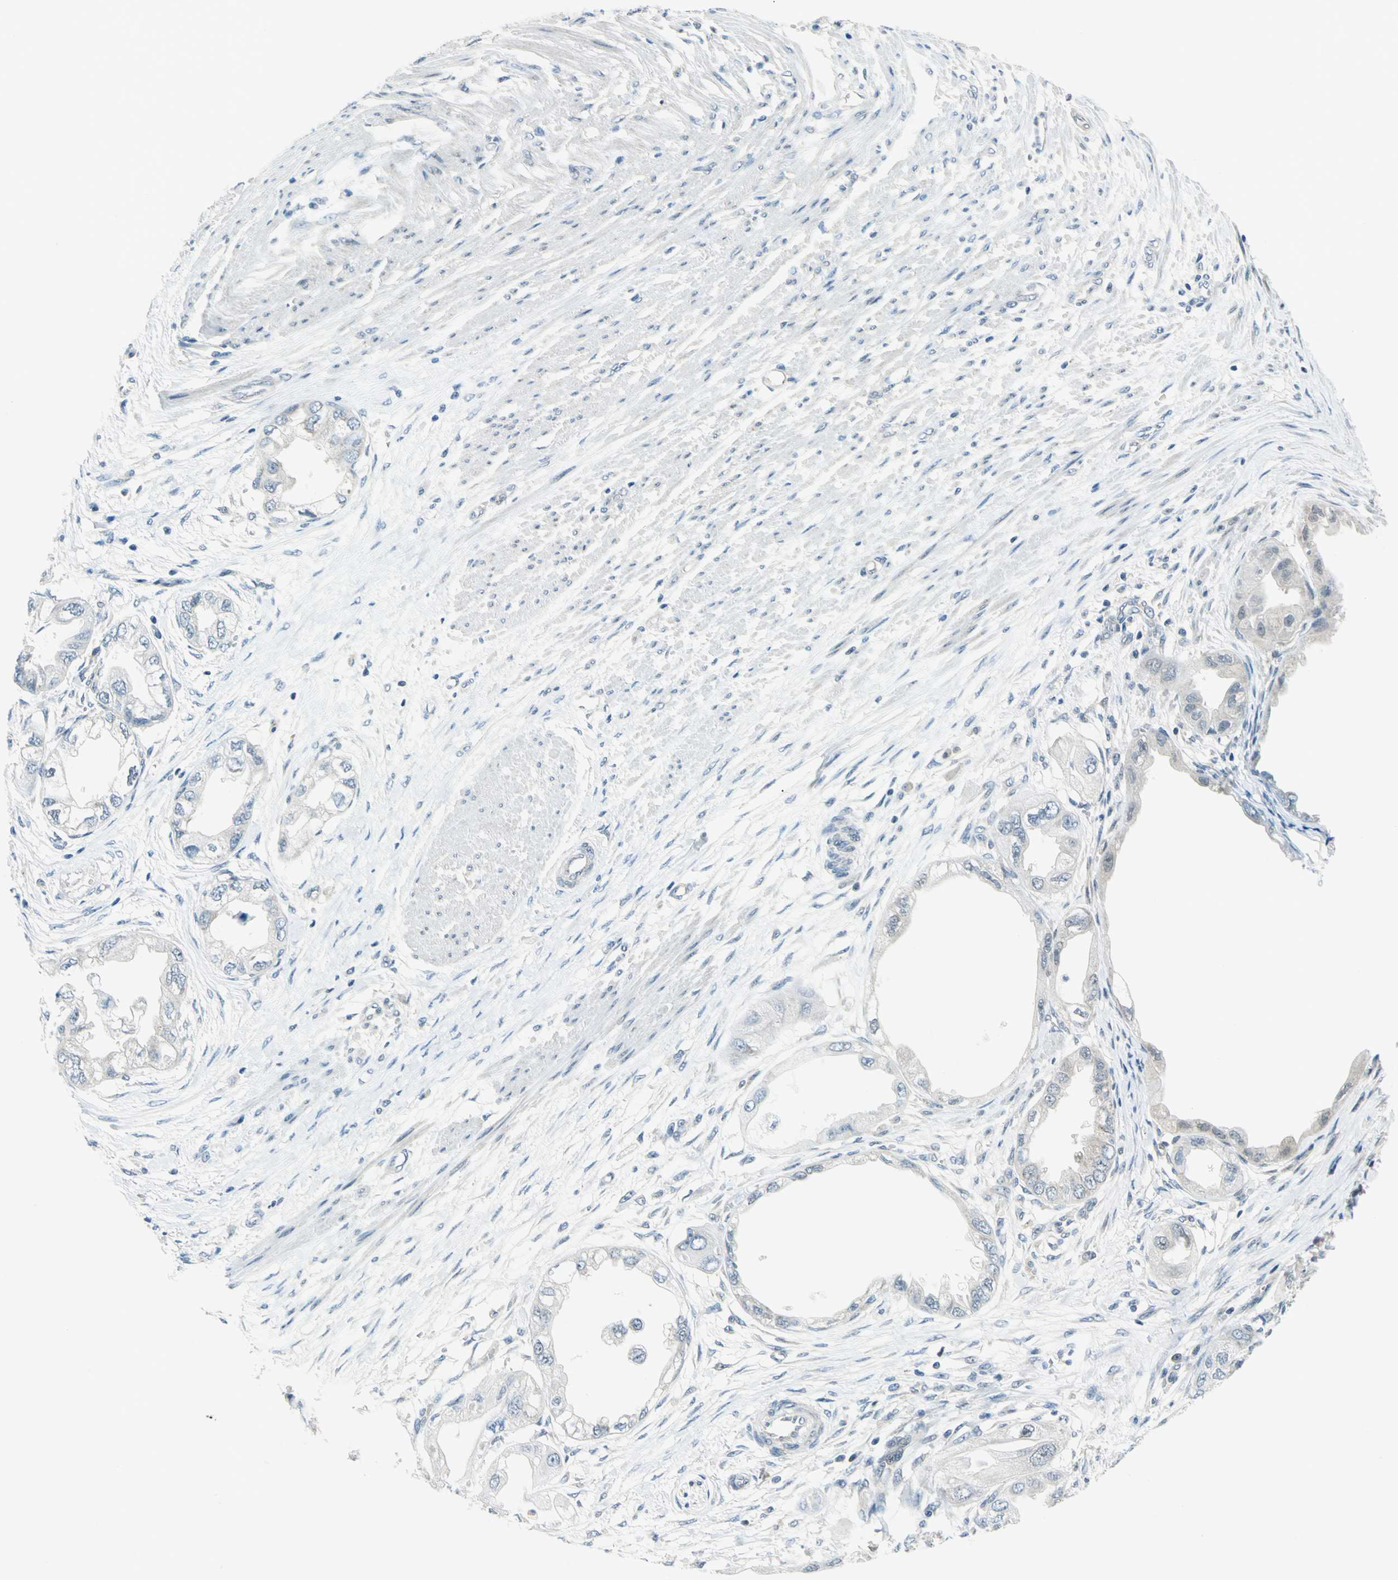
{"staining": {"intensity": "negative", "quantity": "none", "location": "none"}, "tissue": "endometrial cancer", "cell_type": "Tumor cells", "image_type": "cancer", "snomed": [{"axis": "morphology", "description": "Adenocarcinoma, NOS"}, {"axis": "topography", "description": "Endometrium"}], "caption": "An immunohistochemistry (IHC) micrograph of endometrial cancer is shown. There is no staining in tumor cells of endometrial cancer.", "gene": "PIN1", "patient": {"sex": "female", "age": 67}}